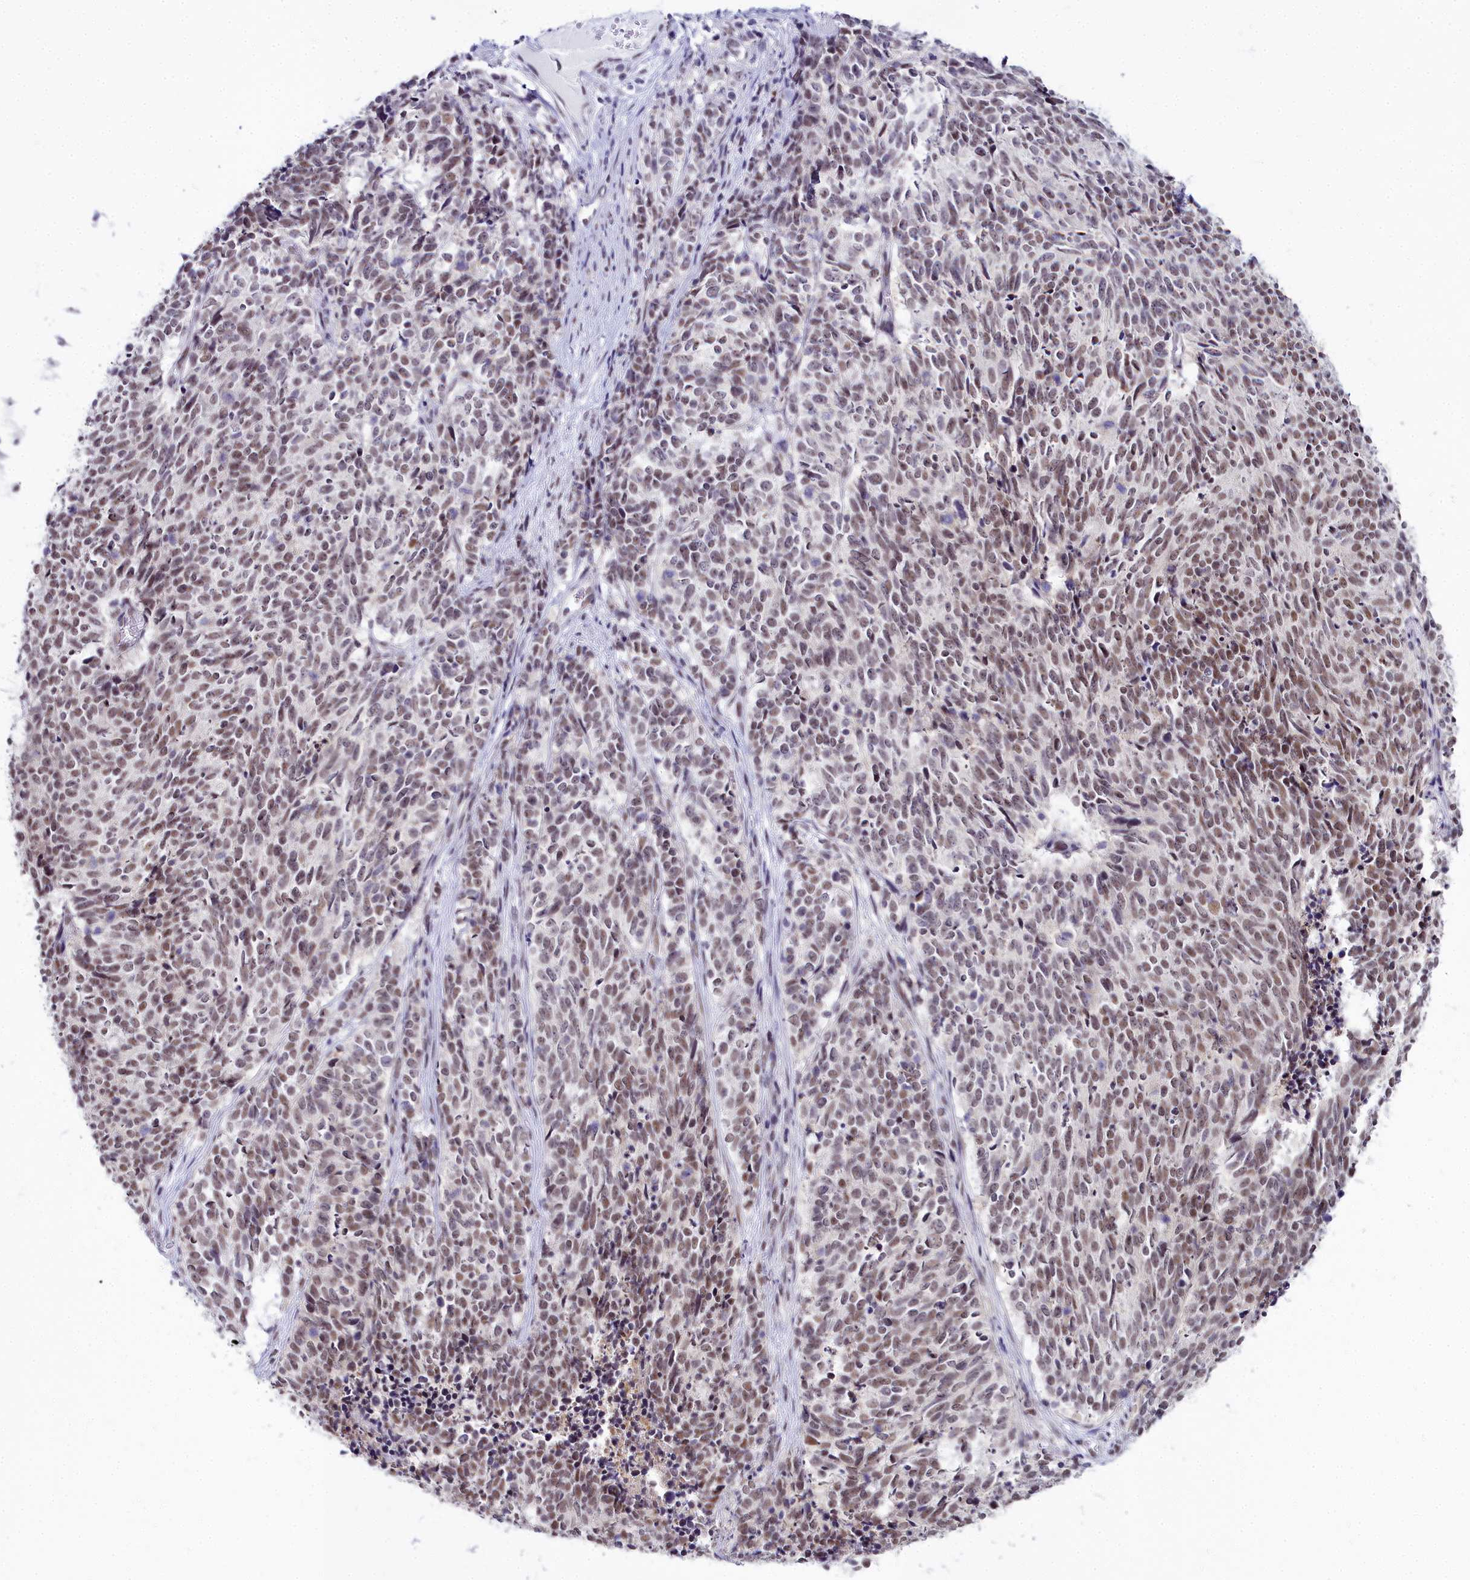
{"staining": {"intensity": "moderate", "quantity": ">75%", "location": "nuclear"}, "tissue": "cervical cancer", "cell_type": "Tumor cells", "image_type": "cancer", "snomed": [{"axis": "morphology", "description": "Squamous cell carcinoma, NOS"}, {"axis": "topography", "description": "Cervix"}], "caption": "Cervical squamous cell carcinoma stained with DAB (3,3'-diaminobenzidine) IHC displays medium levels of moderate nuclear staining in approximately >75% of tumor cells.", "gene": "RBM12", "patient": {"sex": "female", "age": 29}}